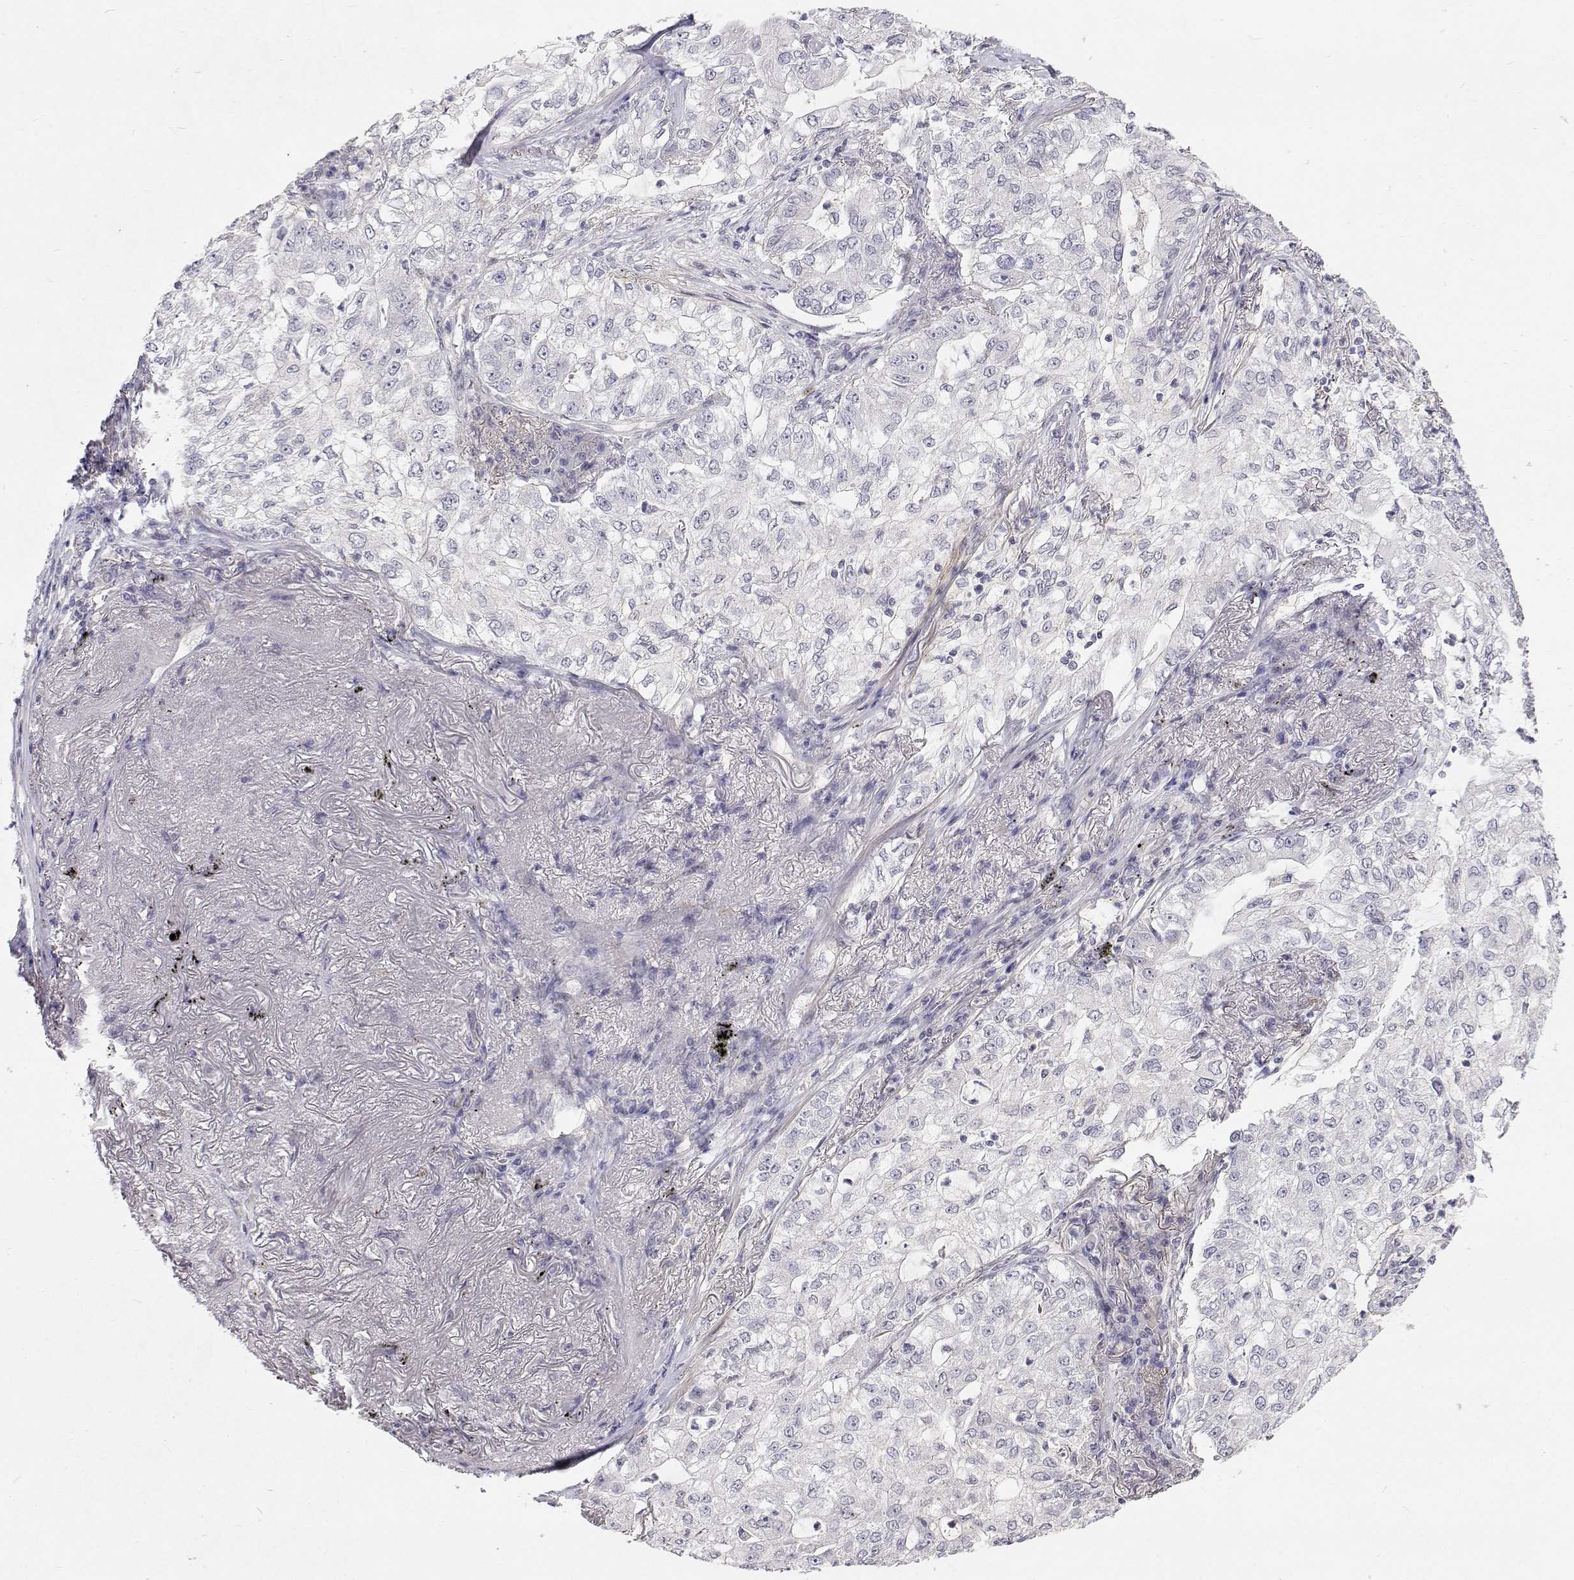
{"staining": {"intensity": "negative", "quantity": "none", "location": "none"}, "tissue": "lung cancer", "cell_type": "Tumor cells", "image_type": "cancer", "snomed": [{"axis": "morphology", "description": "Adenocarcinoma, NOS"}, {"axis": "topography", "description": "Lung"}], "caption": "Adenocarcinoma (lung) stained for a protein using immunohistochemistry (IHC) displays no staining tumor cells.", "gene": "MYPN", "patient": {"sex": "female", "age": 73}}